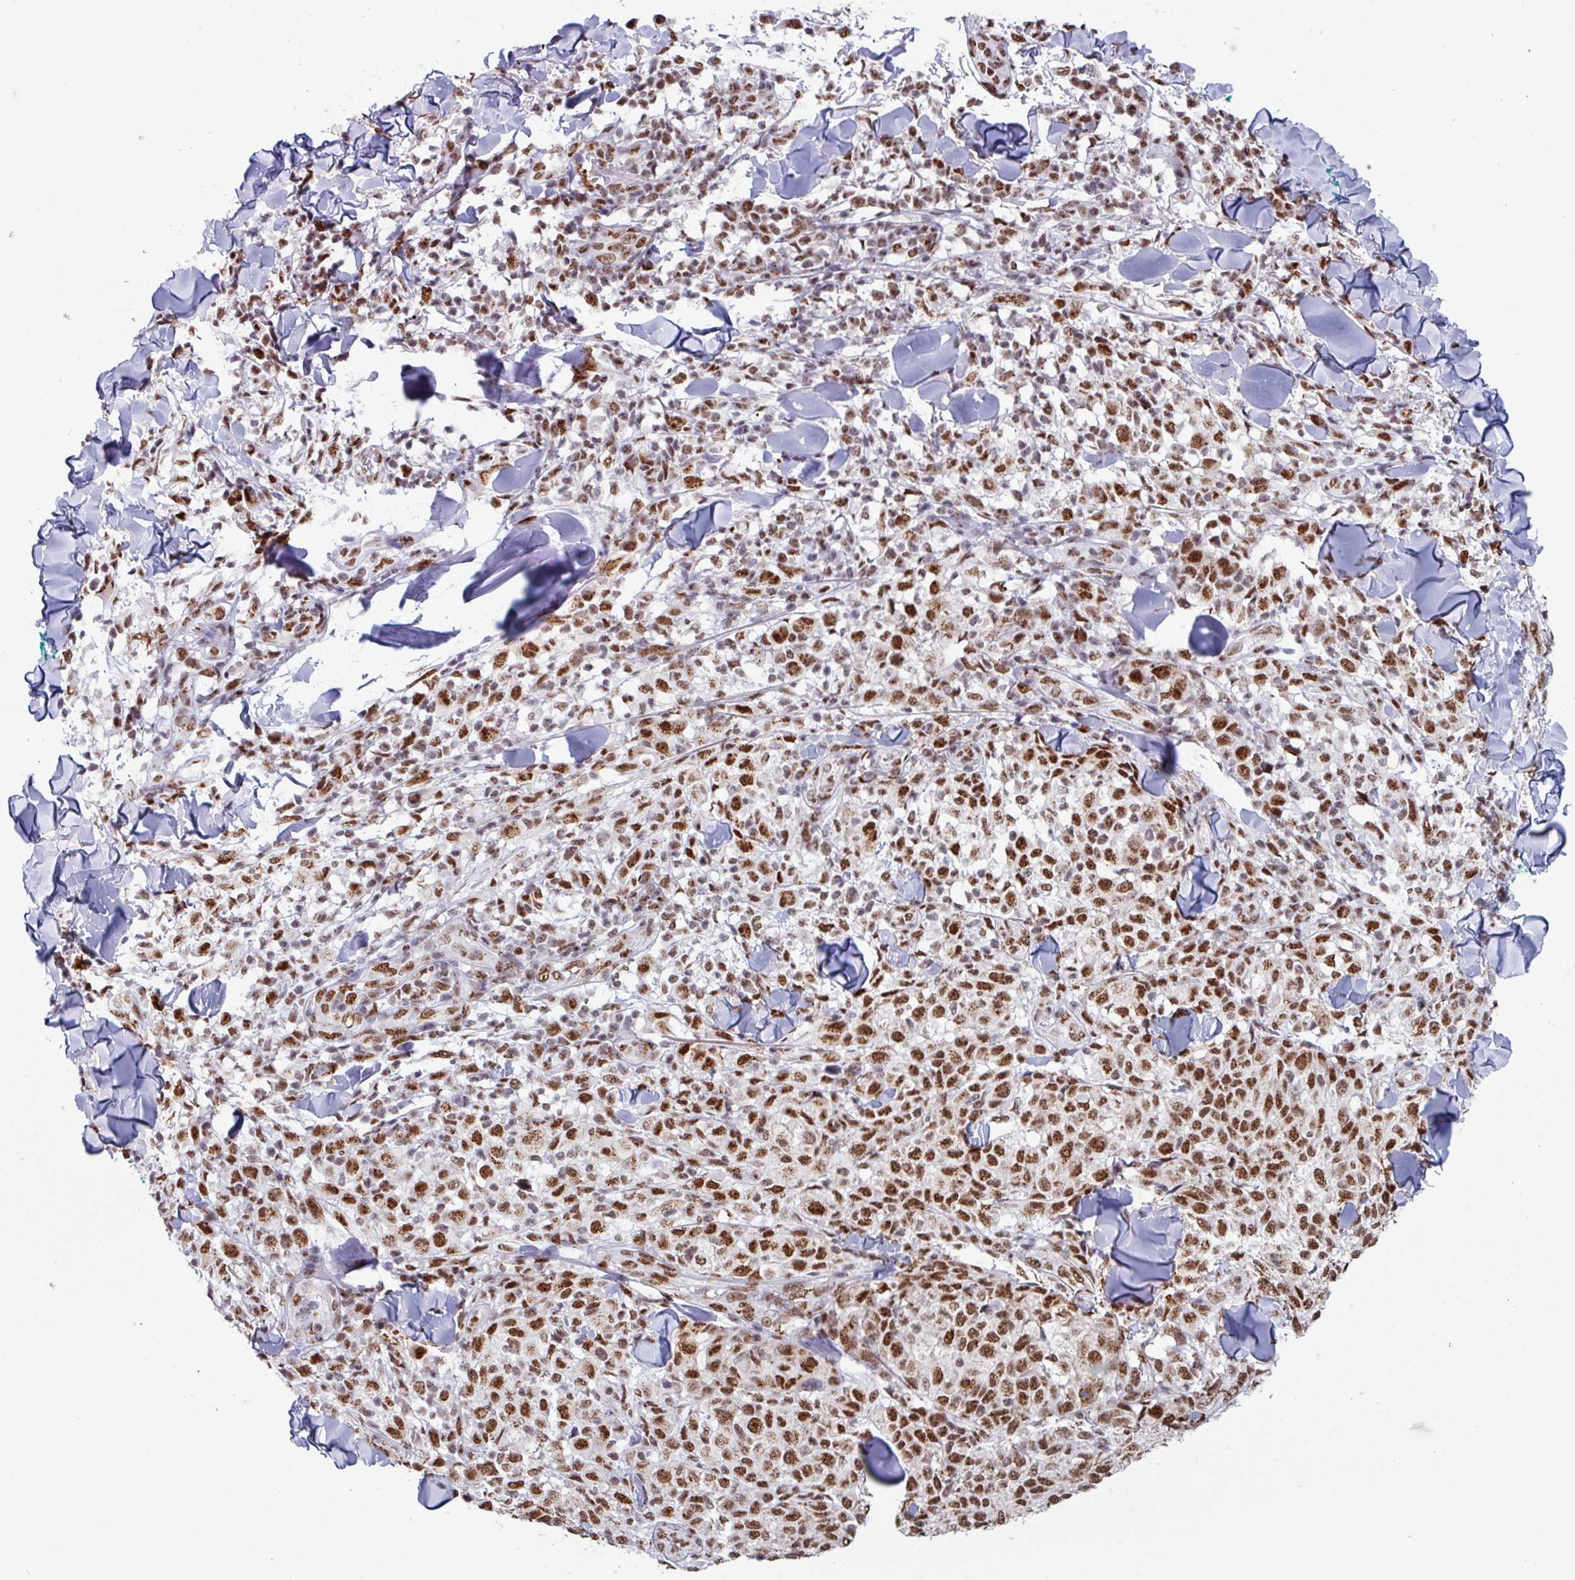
{"staining": {"intensity": "moderate", "quantity": ">75%", "location": "nuclear"}, "tissue": "melanoma", "cell_type": "Tumor cells", "image_type": "cancer", "snomed": [{"axis": "morphology", "description": "Malignant melanoma, NOS"}, {"axis": "topography", "description": "Skin"}], "caption": "Immunohistochemical staining of malignant melanoma exhibits medium levels of moderate nuclear protein expression in about >75% of tumor cells.", "gene": "PUF60", "patient": {"sex": "male", "age": 66}}